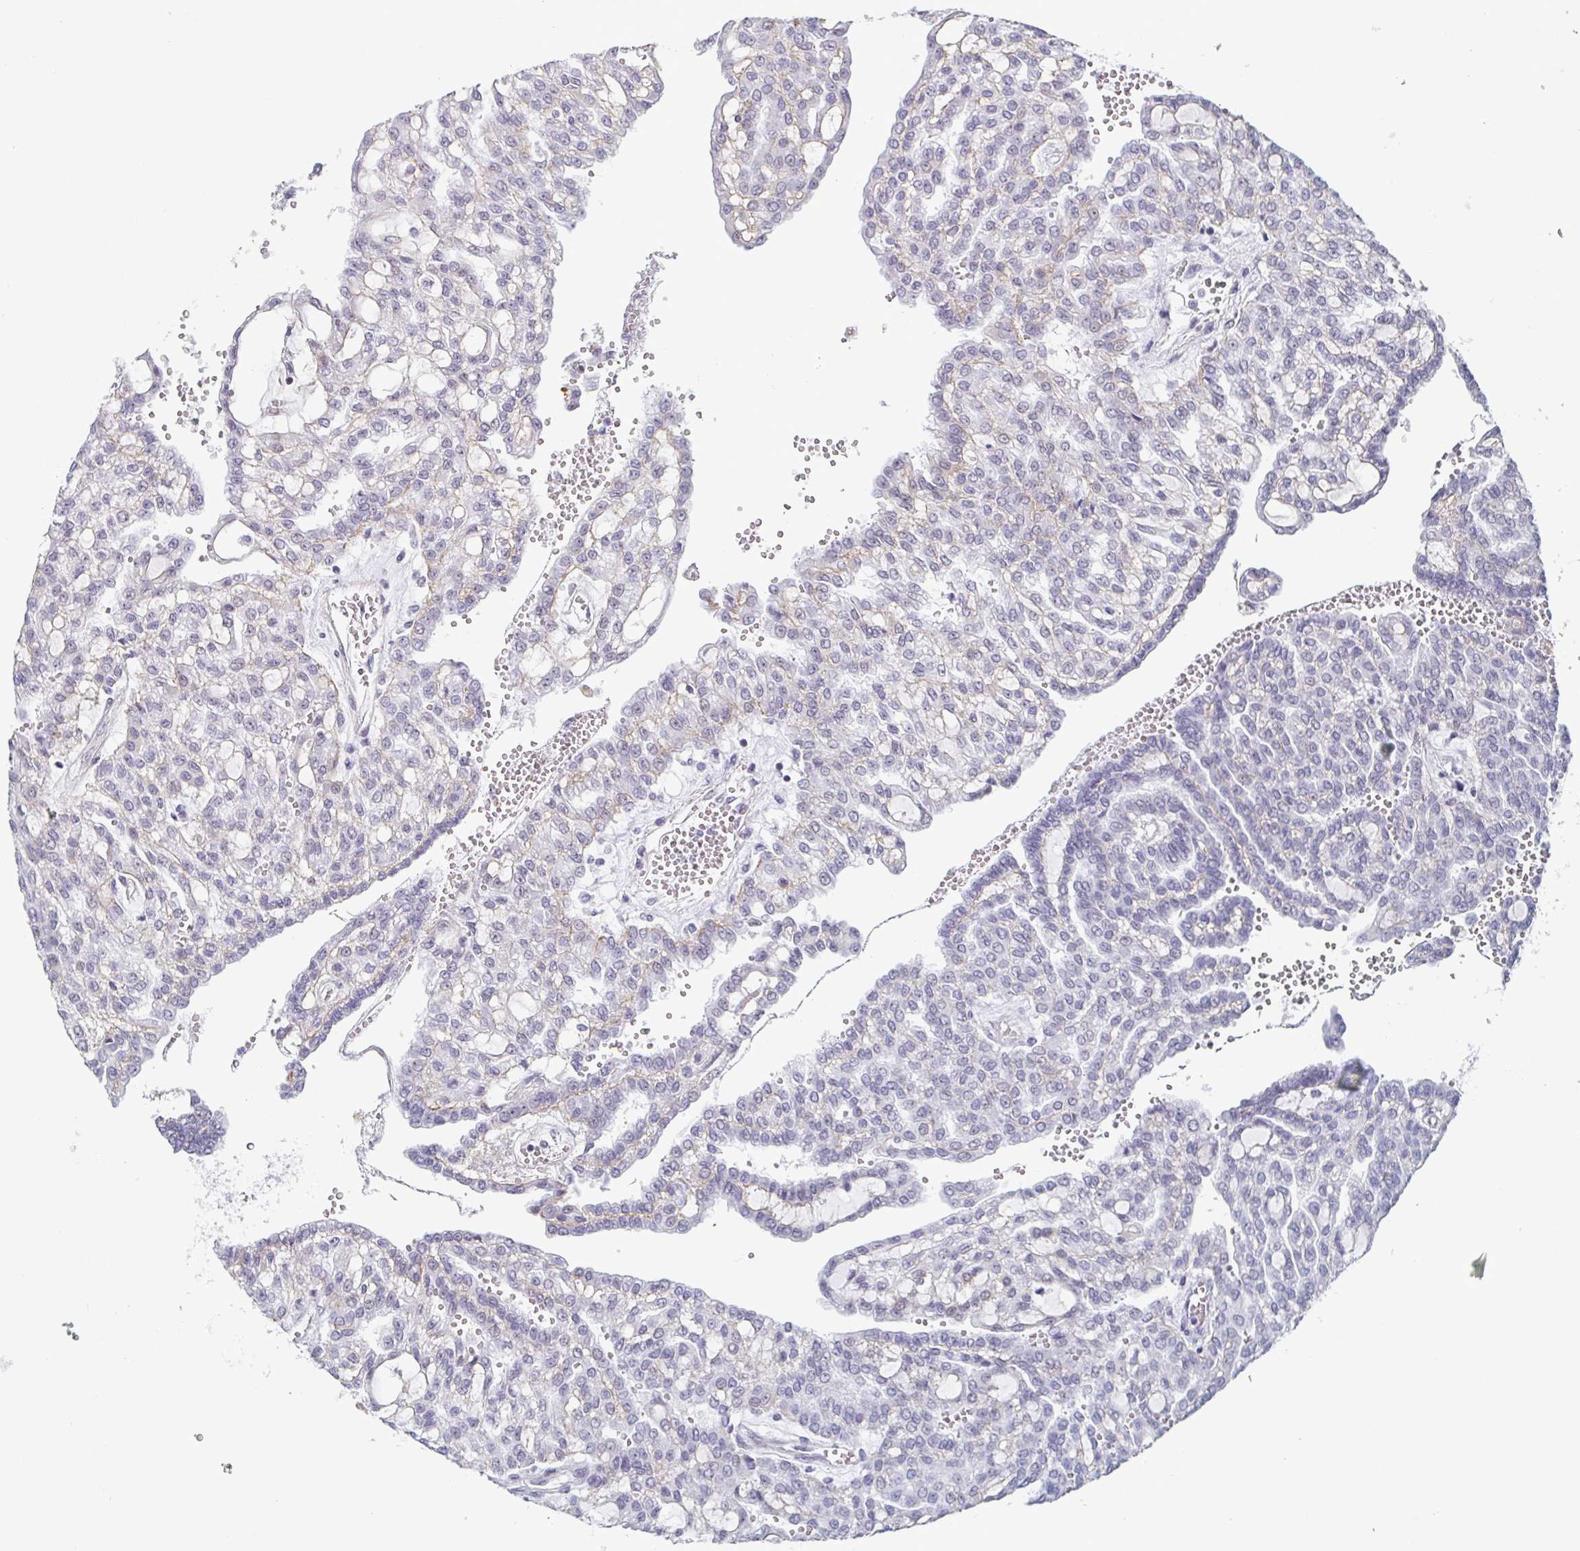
{"staining": {"intensity": "negative", "quantity": "none", "location": "none"}, "tissue": "renal cancer", "cell_type": "Tumor cells", "image_type": "cancer", "snomed": [{"axis": "morphology", "description": "Adenocarcinoma, NOS"}, {"axis": "topography", "description": "Kidney"}], "caption": "Immunohistochemistry (IHC) of renal adenocarcinoma exhibits no staining in tumor cells.", "gene": "EXOSC7", "patient": {"sex": "male", "age": 63}}